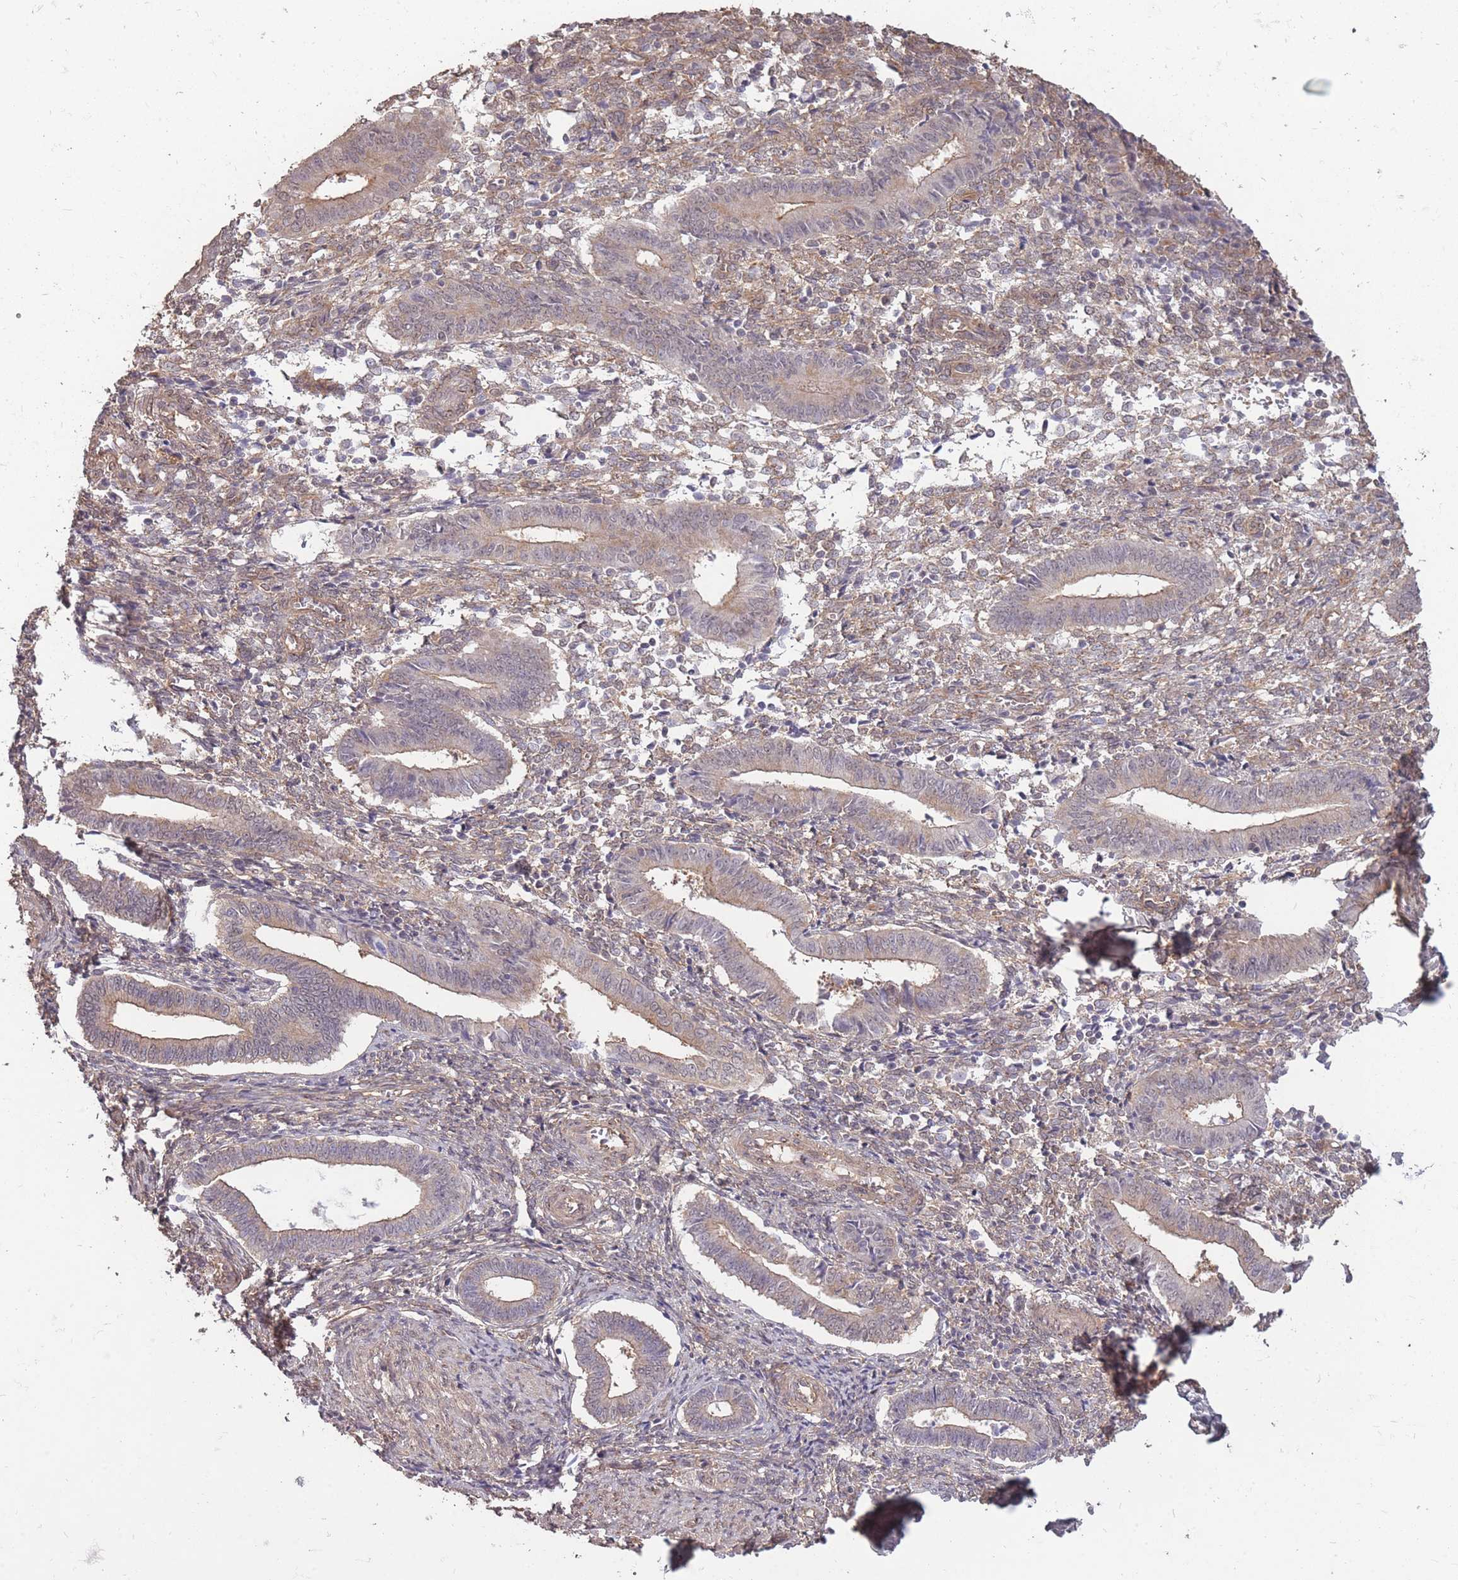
{"staining": {"intensity": "weak", "quantity": "25%-75%", "location": "cytoplasmic/membranous"}, "tissue": "endometrium", "cell_type": "Cells in endometrial stroma", "image_type": "normal", "snomed": [{"axis": "morphology", "description": "Normal tissue, NOS"}, {"axis": "topography", "description": "Other"}, {"axis": "topography", "description": "Endometrium"}], "caption": "Endometrium stained with IHC shows weak cytoplasmic/membranous positivity in approximately 25%-75% of cells in endometrial stroma. Immunohistochemistry (ihc) stains the protein in brown and the nuclei are stained blue.", "gene": "DYNC1LI2", "patient": {"sex": "female", "age": 44}}